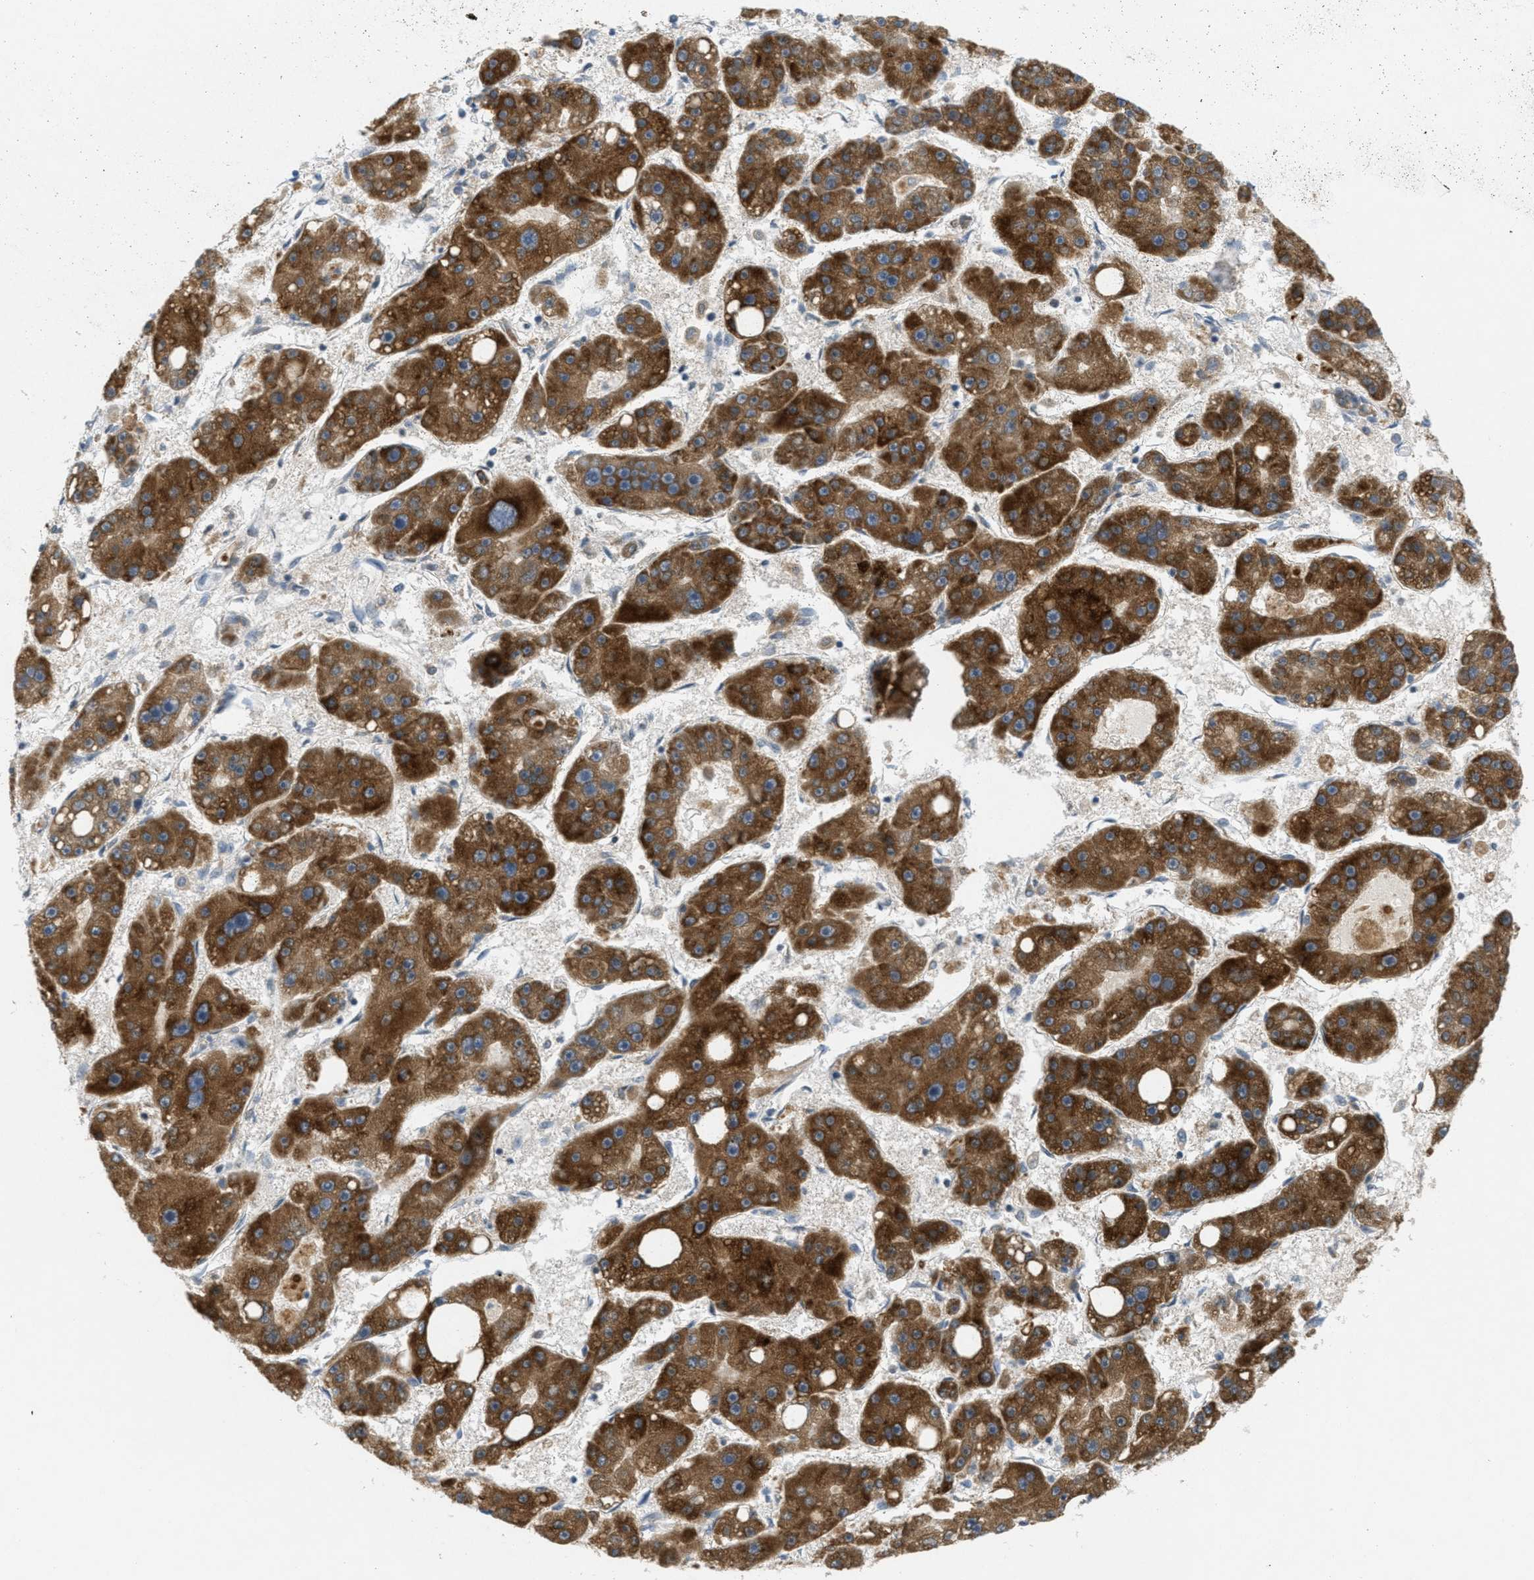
{"staining": {"intensity": "strong", "quantity": ">75%", "location": "cytoplasmic/membranous"}, "tissue": "liver cancer", "cell_type": "Tumor cells", "image_type": "cancer", "snomed": [{"axis": "morphology", "description": "Carcinoma, Hepatocellular, NOS"}, {"axis": "topography", "description": "Liver"}], "caption": "Protein staining demonstrates strong cytoplasmic/membranous expression in approximately >75% of tumor cells in hepatocellular carcinoma (liver). (DAB (3,3'-diaminobenzidine) IHC with brightfield microscopy, high magnification).", "gene": "SIGMAR1", "patient": {"sex": "female", "age": 61}}